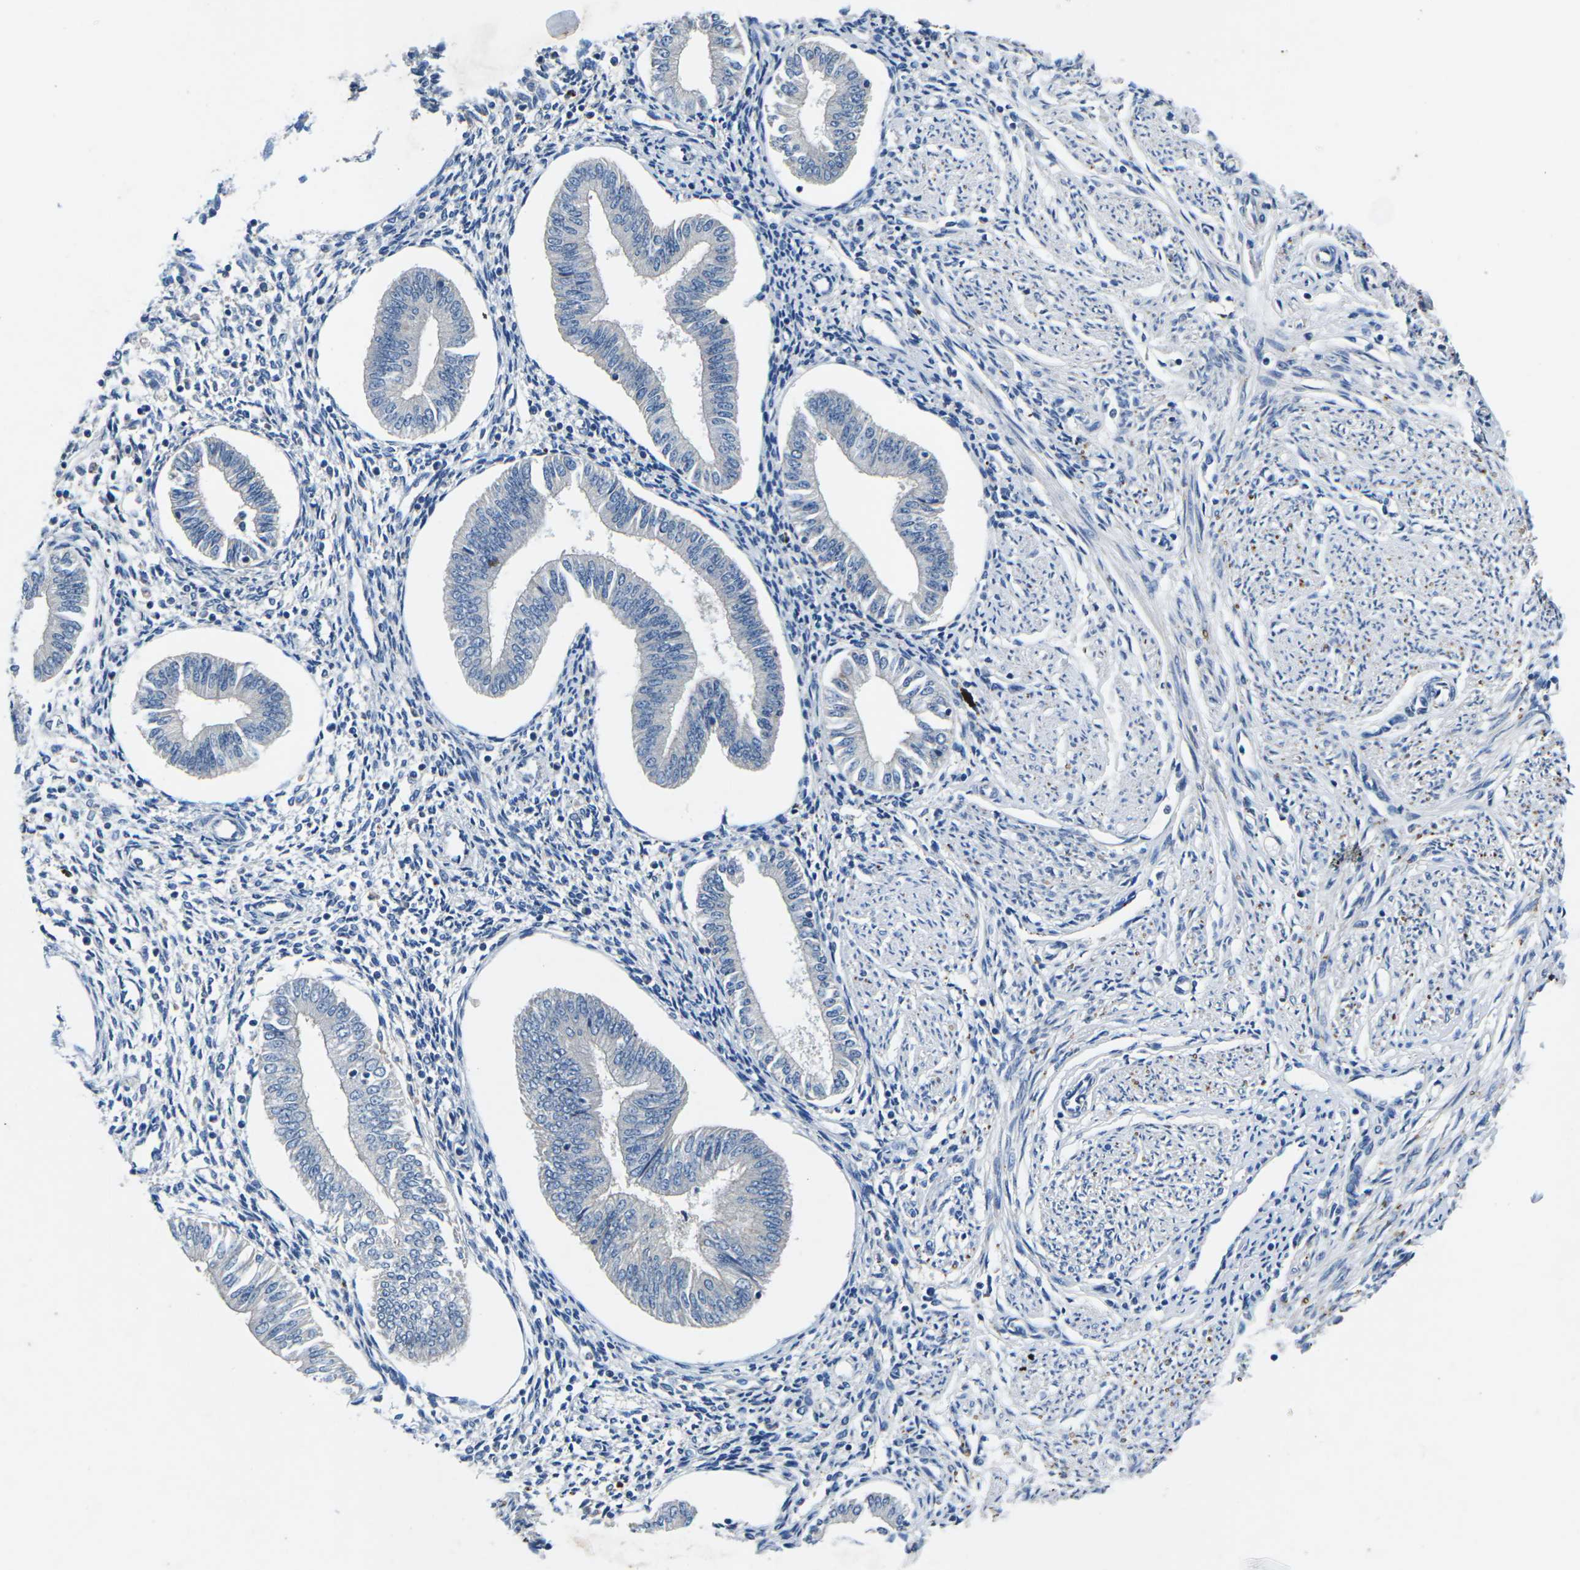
{"staining": {"intensity": "negative", "quantity": "none", "location": "none"}, "tissue": "endometrium", "cell_type": "Cells in endometrial stroma", "image_type": "normal", "snomed": [{"axis": "morphology", "description": "Normal tissue, NOS"}, {"axis": "topography", "description": "Endometrium"}], "caption": "DAB immunohistochemical staining of normal endometrium shows no significant expression in cells in endometrial stroma.", "gene": "PDCD6IP", "patient": {"sex": "female", "age": 50}}